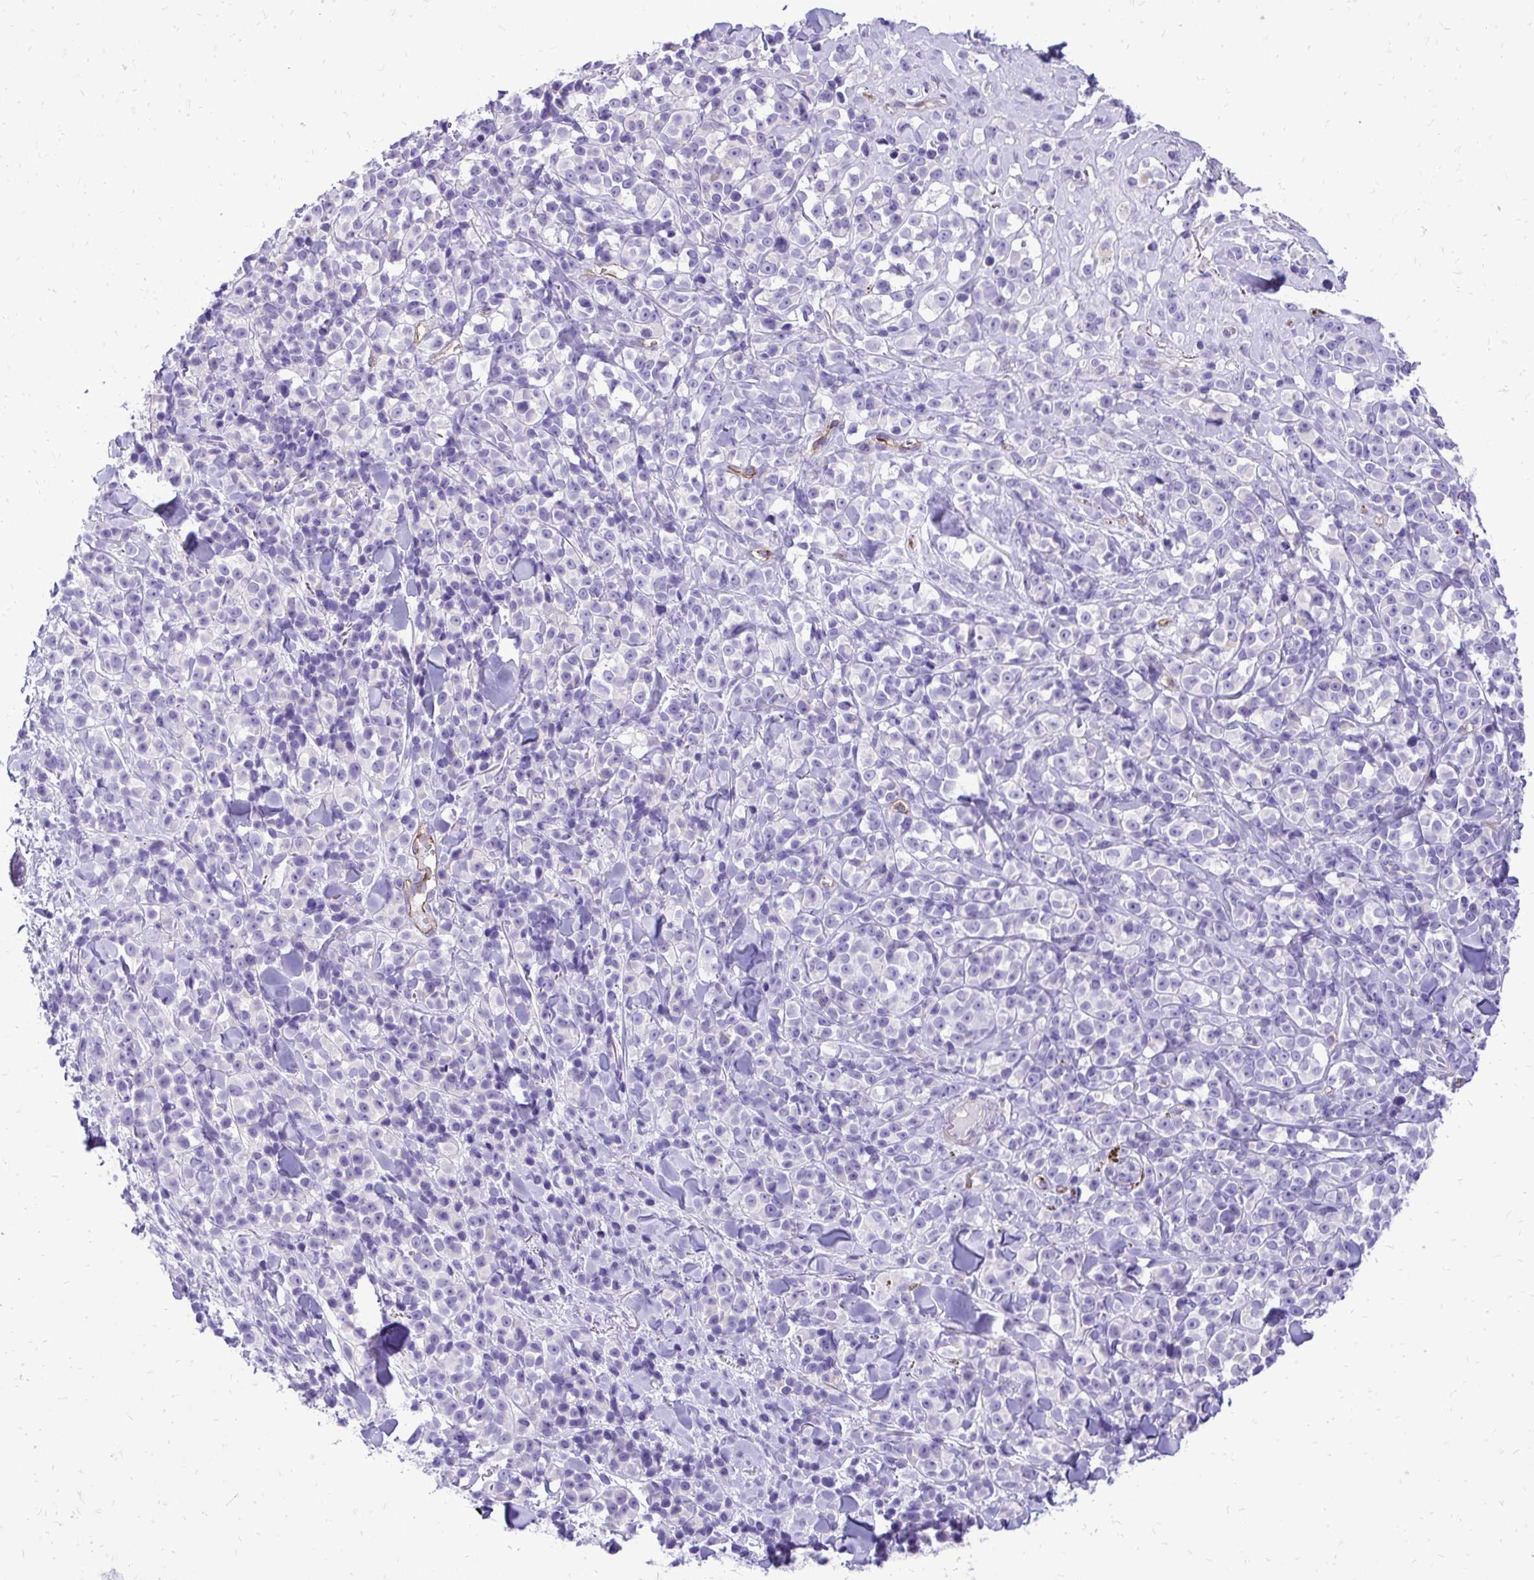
{"staining": {"intensity": "negative", "quantity": "none", "location": "none"}, "tissue": "melanoma", "cell_type": "Tumor cells", "image_type": "cancer", "snomed": [{"axis": "morphology", "description": "Malignant melanoma, NOS"}, {"axis": "topography", "description": "Skin"}], "caption": "IHC histopathology image of human malignant melanoma stained for a protein (brown), which displays no expression in tumor cells.", "gene": "PELI3", "patient": {"sex": "male", "age": 85}}